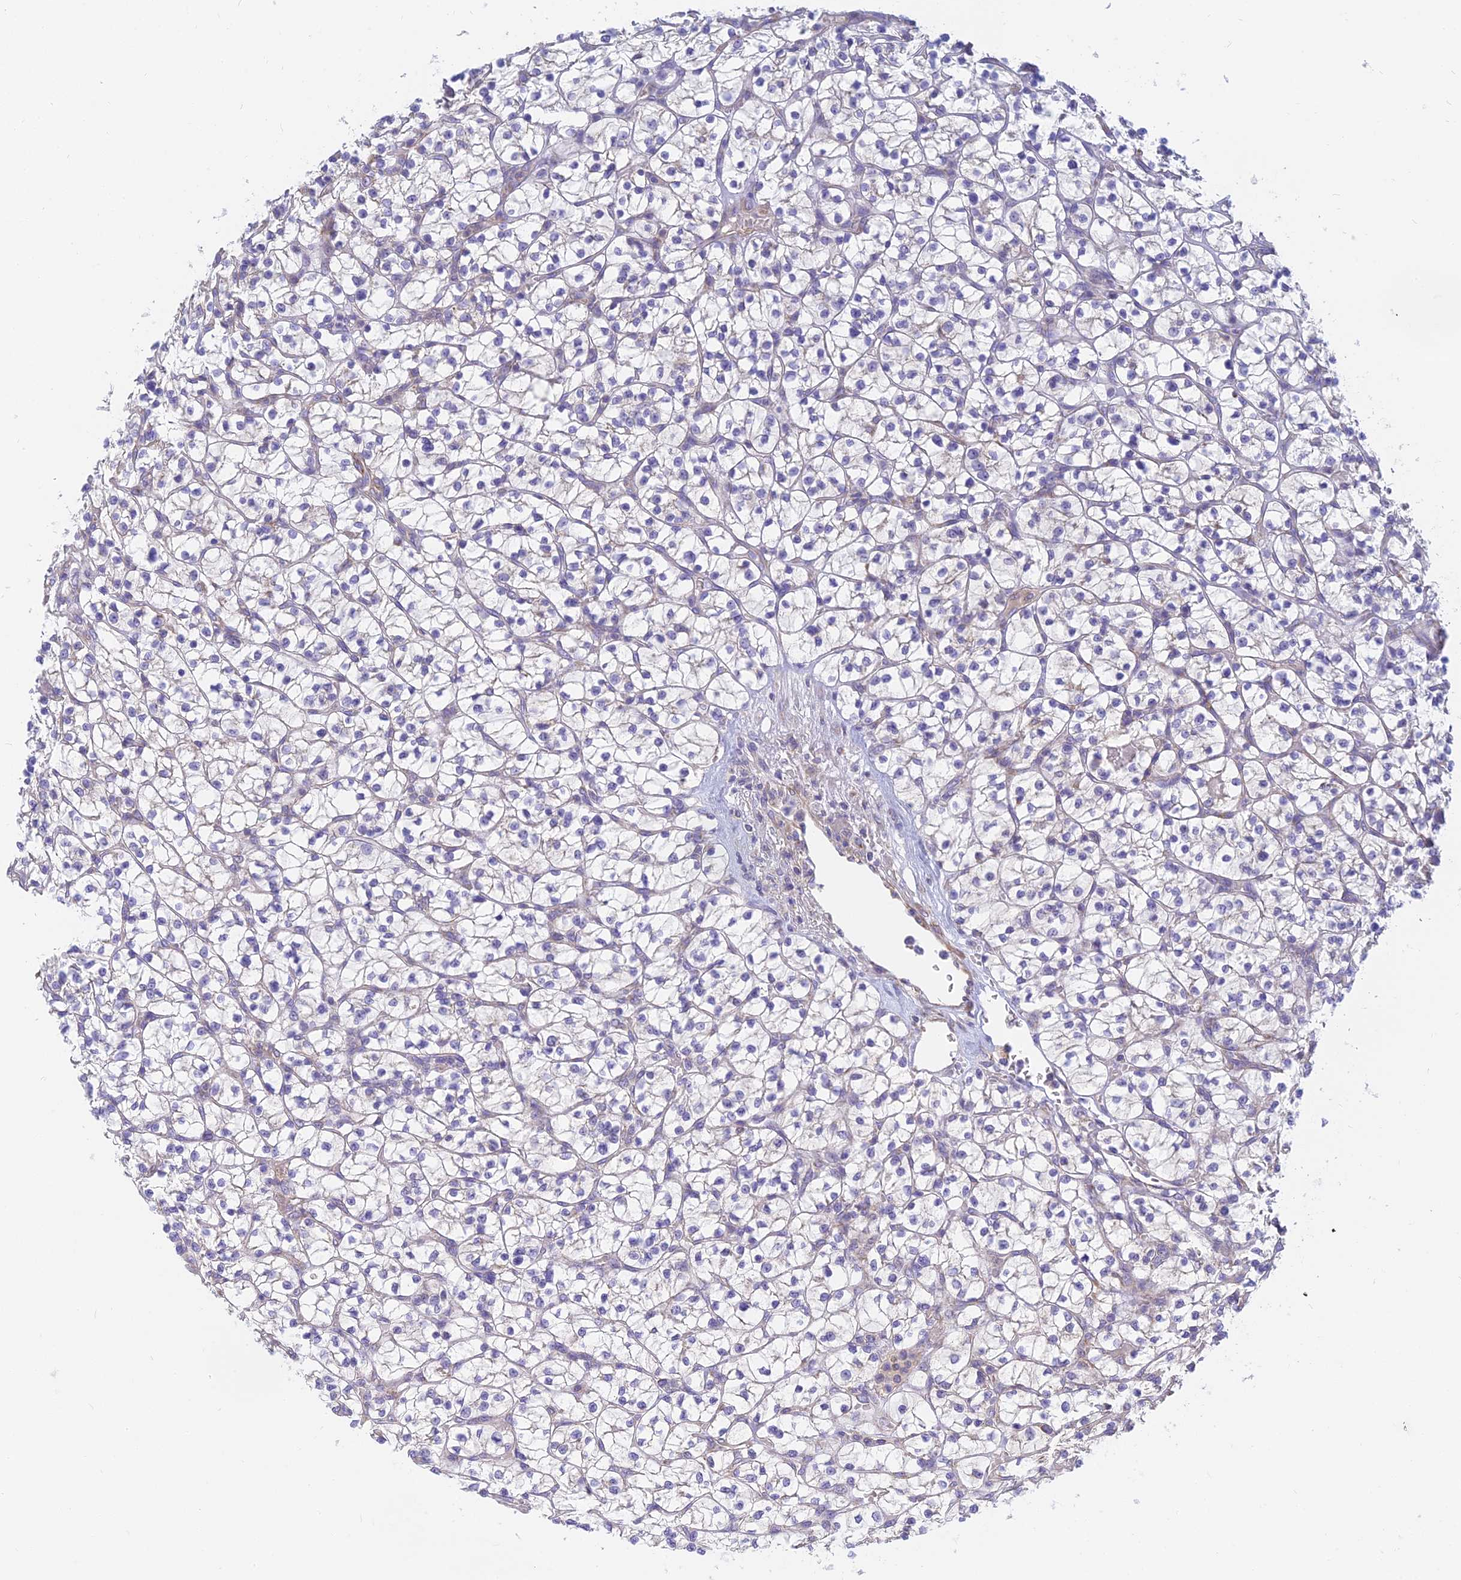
{"staining": {"intensity": "negative", "quantity": "none", "location": "none"}, "tissue": "renal cancer", "cell_type": "Tumor cells", "image_type": "cancer", "snomed": [{"axis": "morphology", "description": "Adenocarcinoma, NOS"}, {"axis": "topography", "description": "Kidney"}], "caption": "This is a micrograph of IHC staining of renal adenocarcinoma, which shows no positivity in tumor cells. (Stains: DAB immunohistochemistry with hematoxylin counter stain, Microscopy: brightfield microscopy at high magnification).", "gene": "MRPL15", "patient": {"sex": "female", "age": 64}}